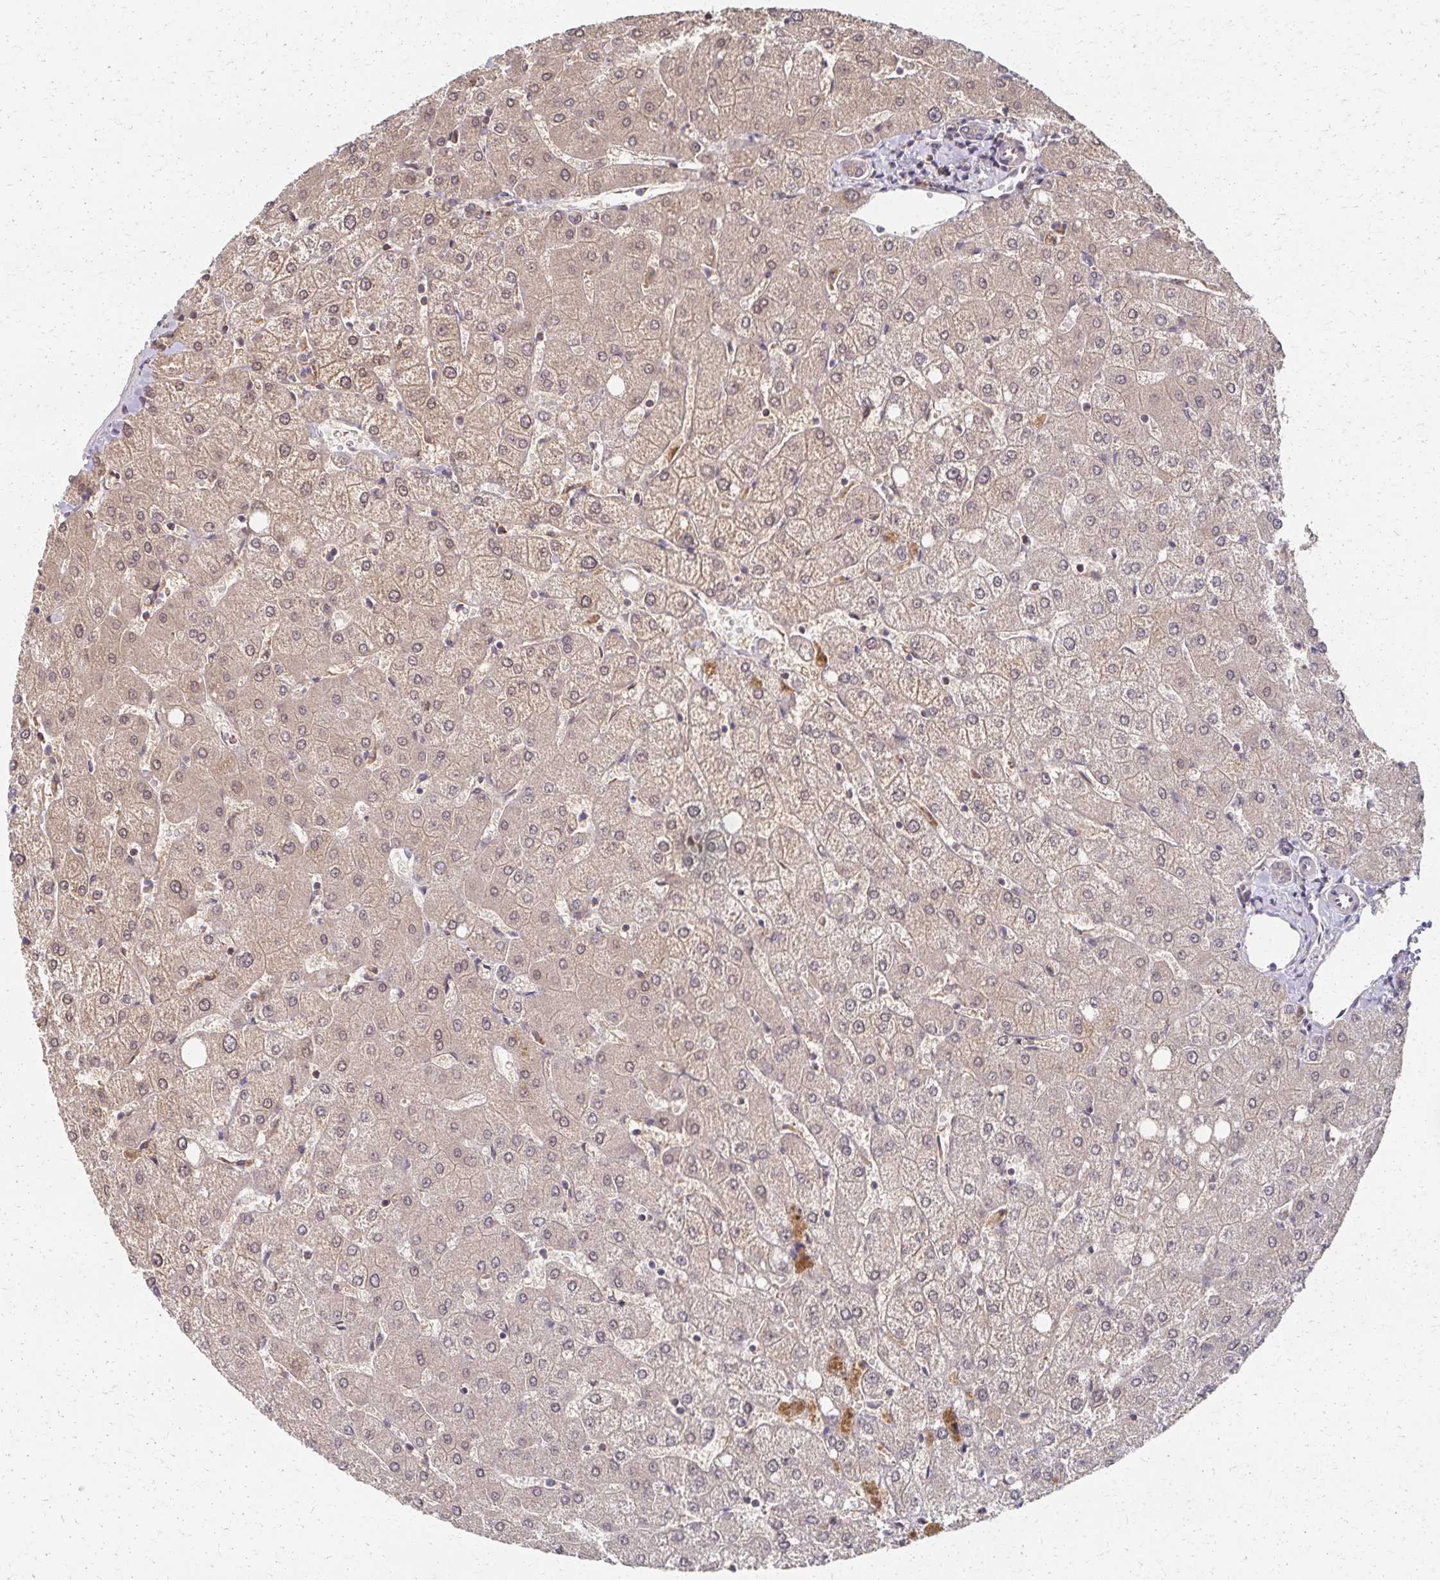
{"staining": {"intensity": "weak", "quantity": "<25%", "location": "cytoplasmic/membranous"}, "tissue": "liver", "cell_type": "Cholangiocytes", "image_type": "normal", "snomed": [{"axis": "morphology", "description": "Normal tissue, NOS"}, {"axis": "topography", "description": "Liver"}], "caption": "DAB (3,3'-diaminobenzidine) immunohistochemical staining of benign liver shows no significant staining in cholangiocytes.", "gene": "EOLA1", "patient": {"sex": "female", "age": 54}}